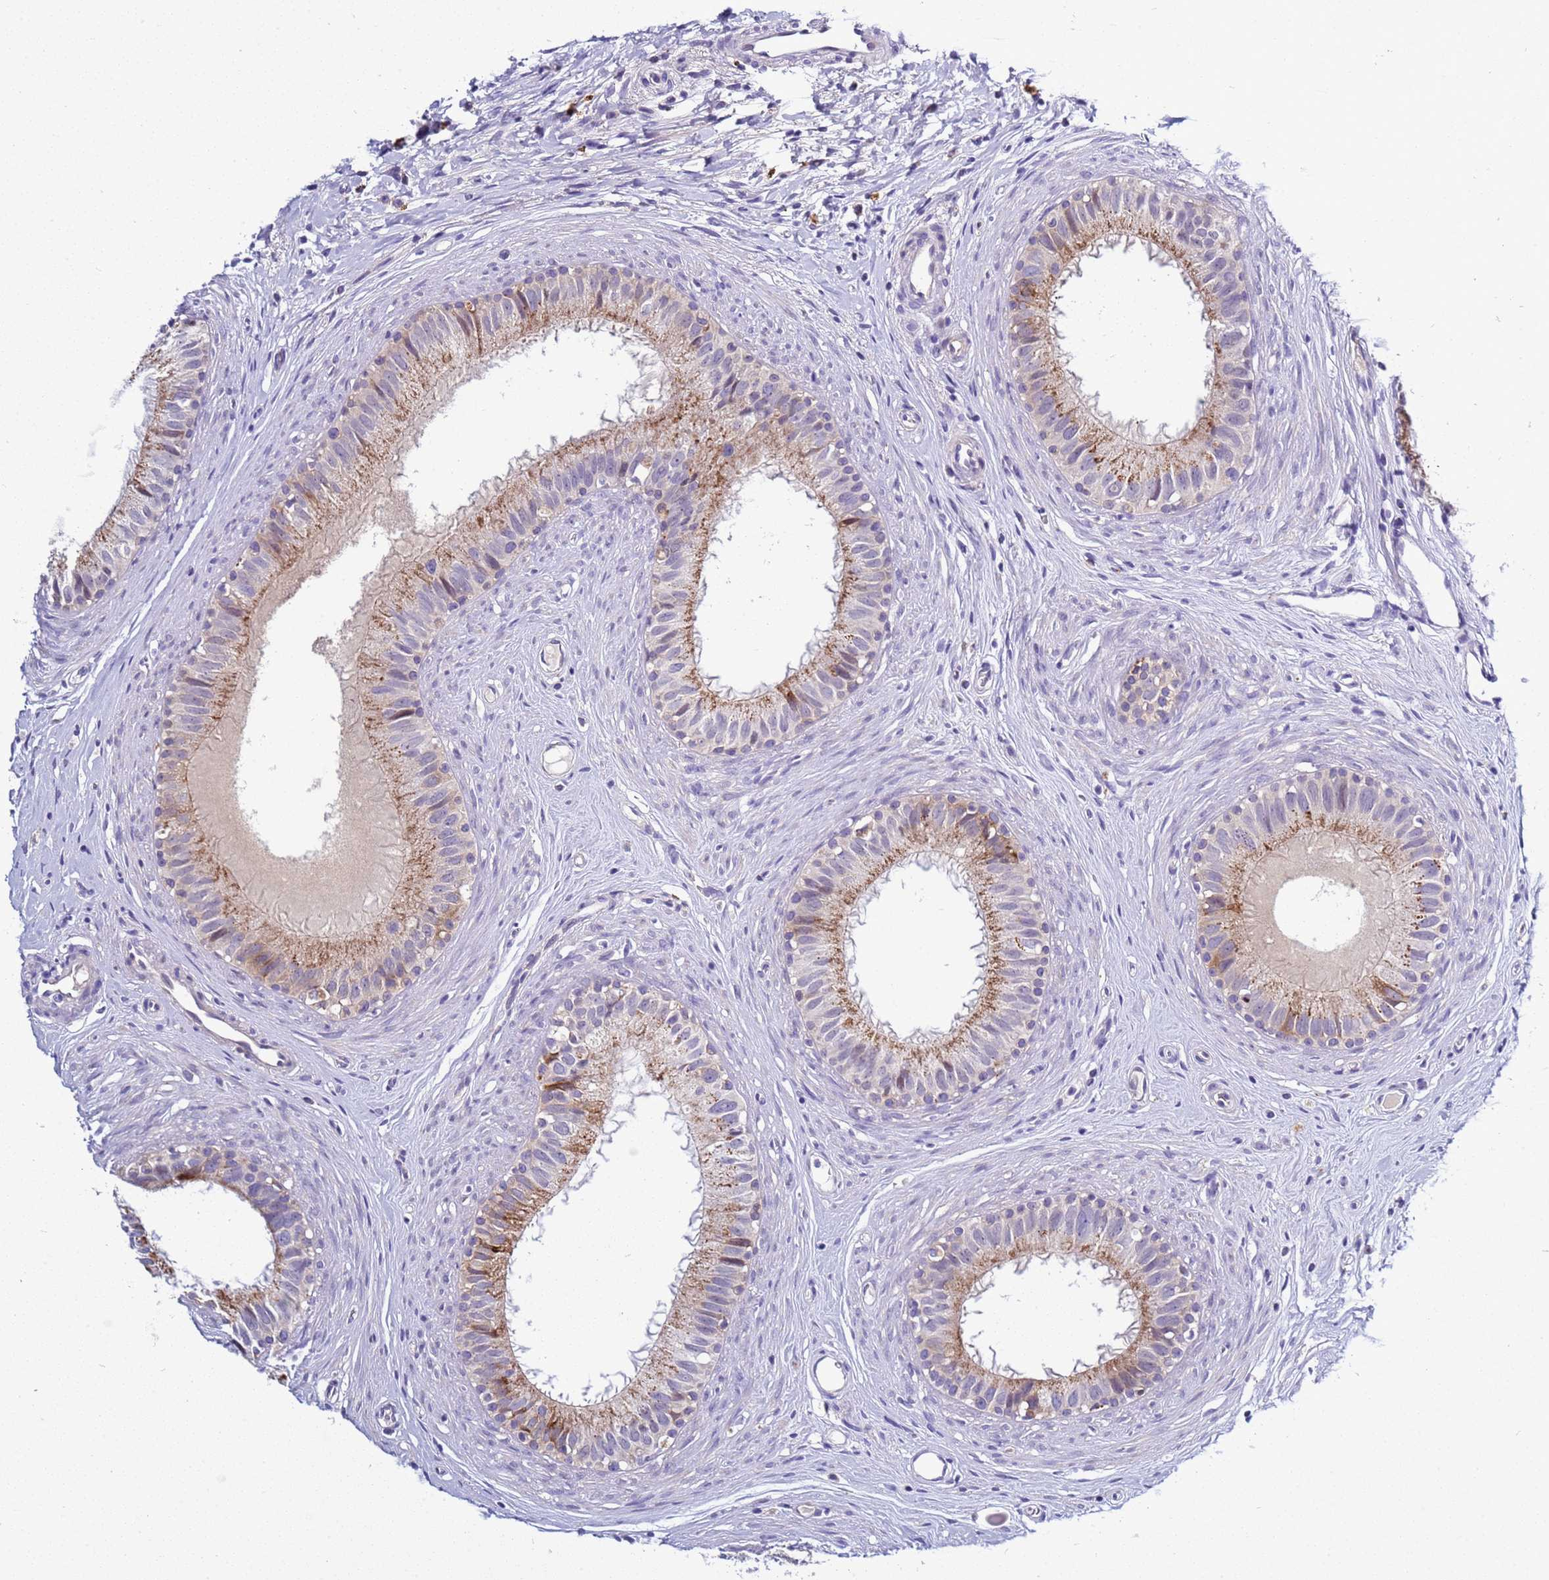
{"staining": {"intensity": "moderate", "quantity": ">75%", "location": "cytoplasmic/membranous,nuclear"}, "tissue": "epididymis", "cell_type": "Glandular cells", "image_type": "normal", "snomed": [{"axis": "morphology", "description": "Normal tissue, NOS"}, {"axis": "topography", "description": "Epididymis"}], "caption": "Glandular cells demonstrate medium levels of moderate cytoplasmic/membranous,nuclear expression in approximately >75% of cells in normal human epididymis. The protein is shown in brown color, while the nuclei are stained blue.", "gene": "NAT1", "patient": {"sex": "male", "age": 80}}